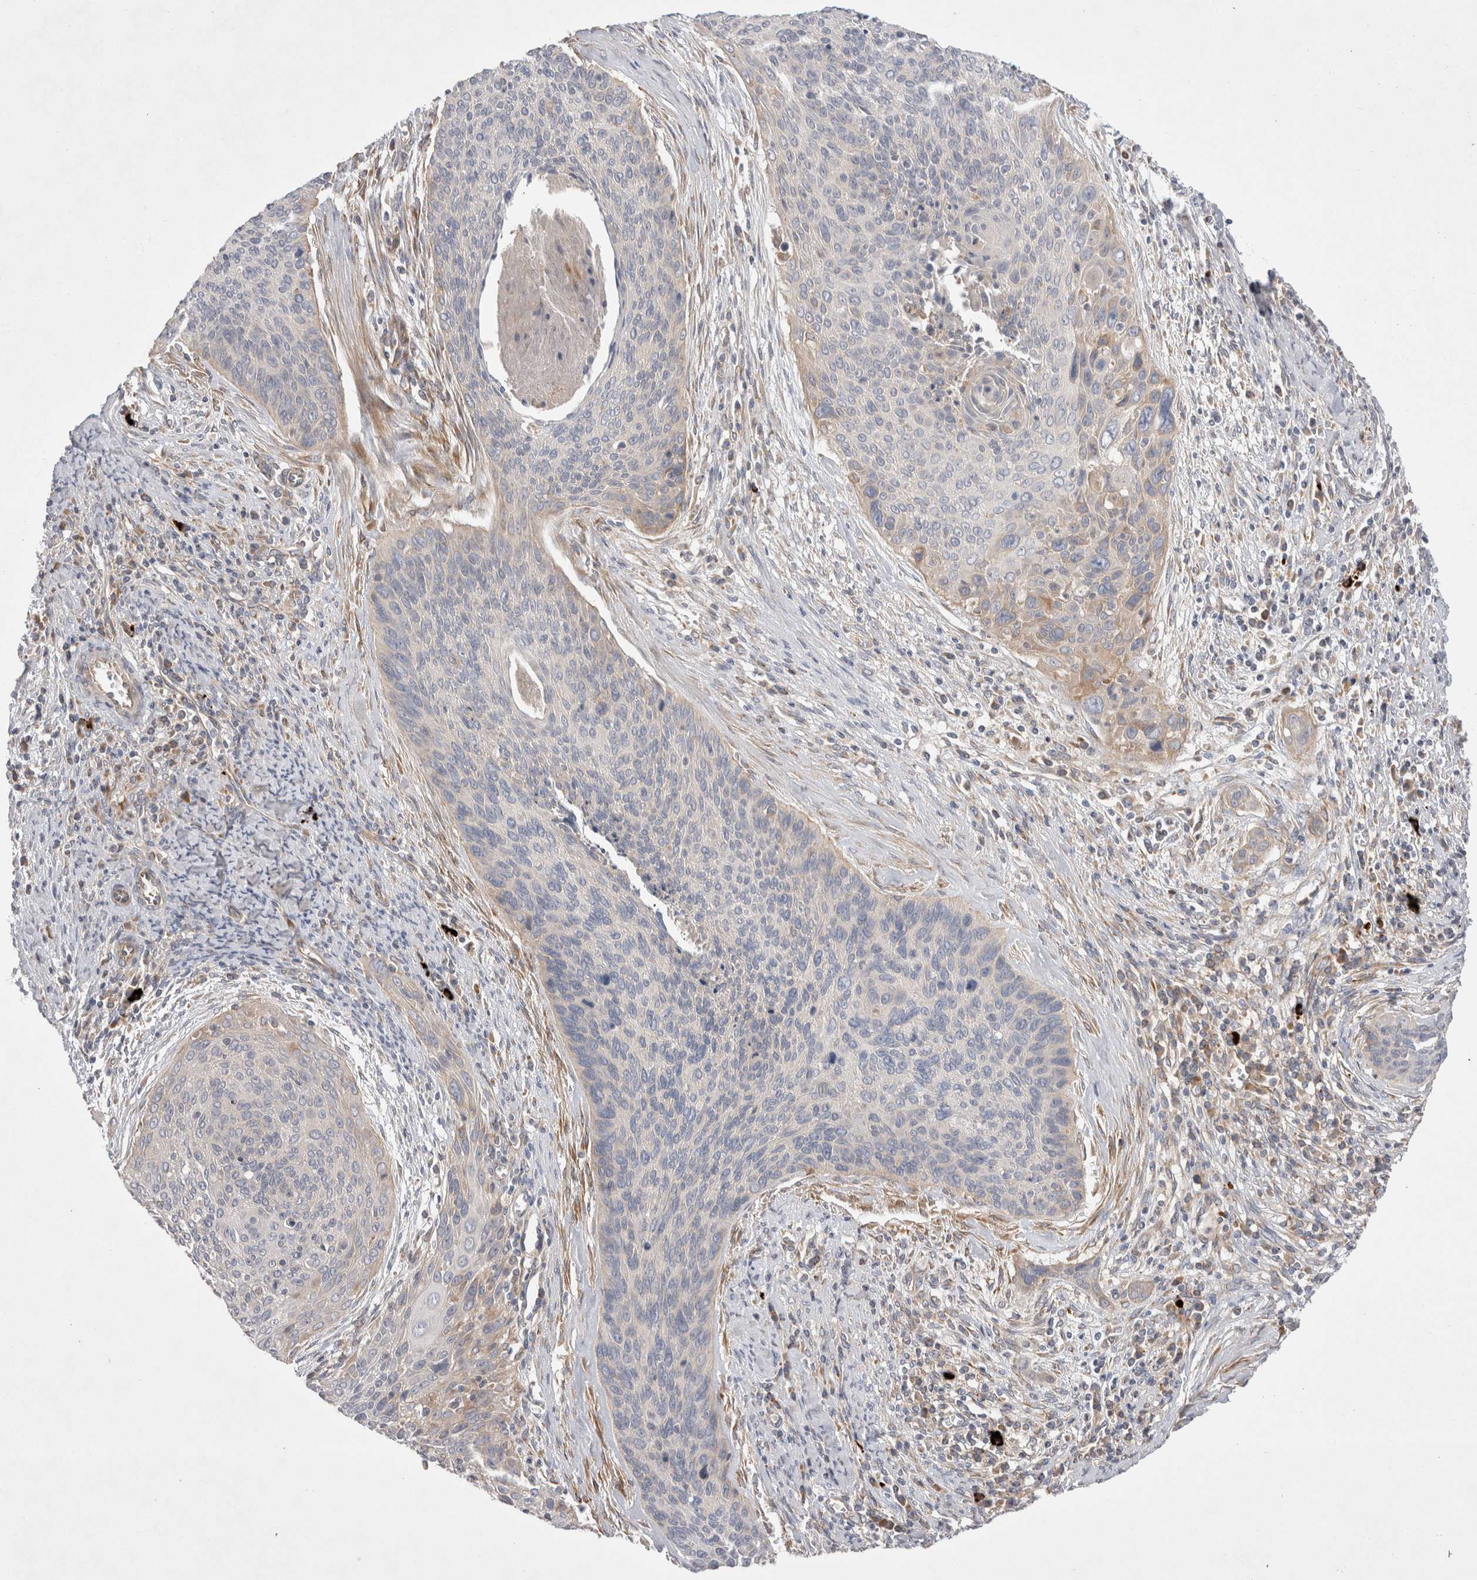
{"staining": {"intensity": "weak", "quantity": "<25%", "location": "cytoplasmic/membranous"}, "tissue": "cervical cancer", "cell_type": "Tumor cells", "image_type": "cancer", "snomed": [{"axis": "morphology", "description": "Squamous cell carcinoma, NOS"}, {"axis": "topography", "description": "Cervix"}], "caption": "An image of human cervical cancer is negative for staining in tumor cells.", "gene": "TBC1D16", "patient": {"sex": "female", "age": 55}}